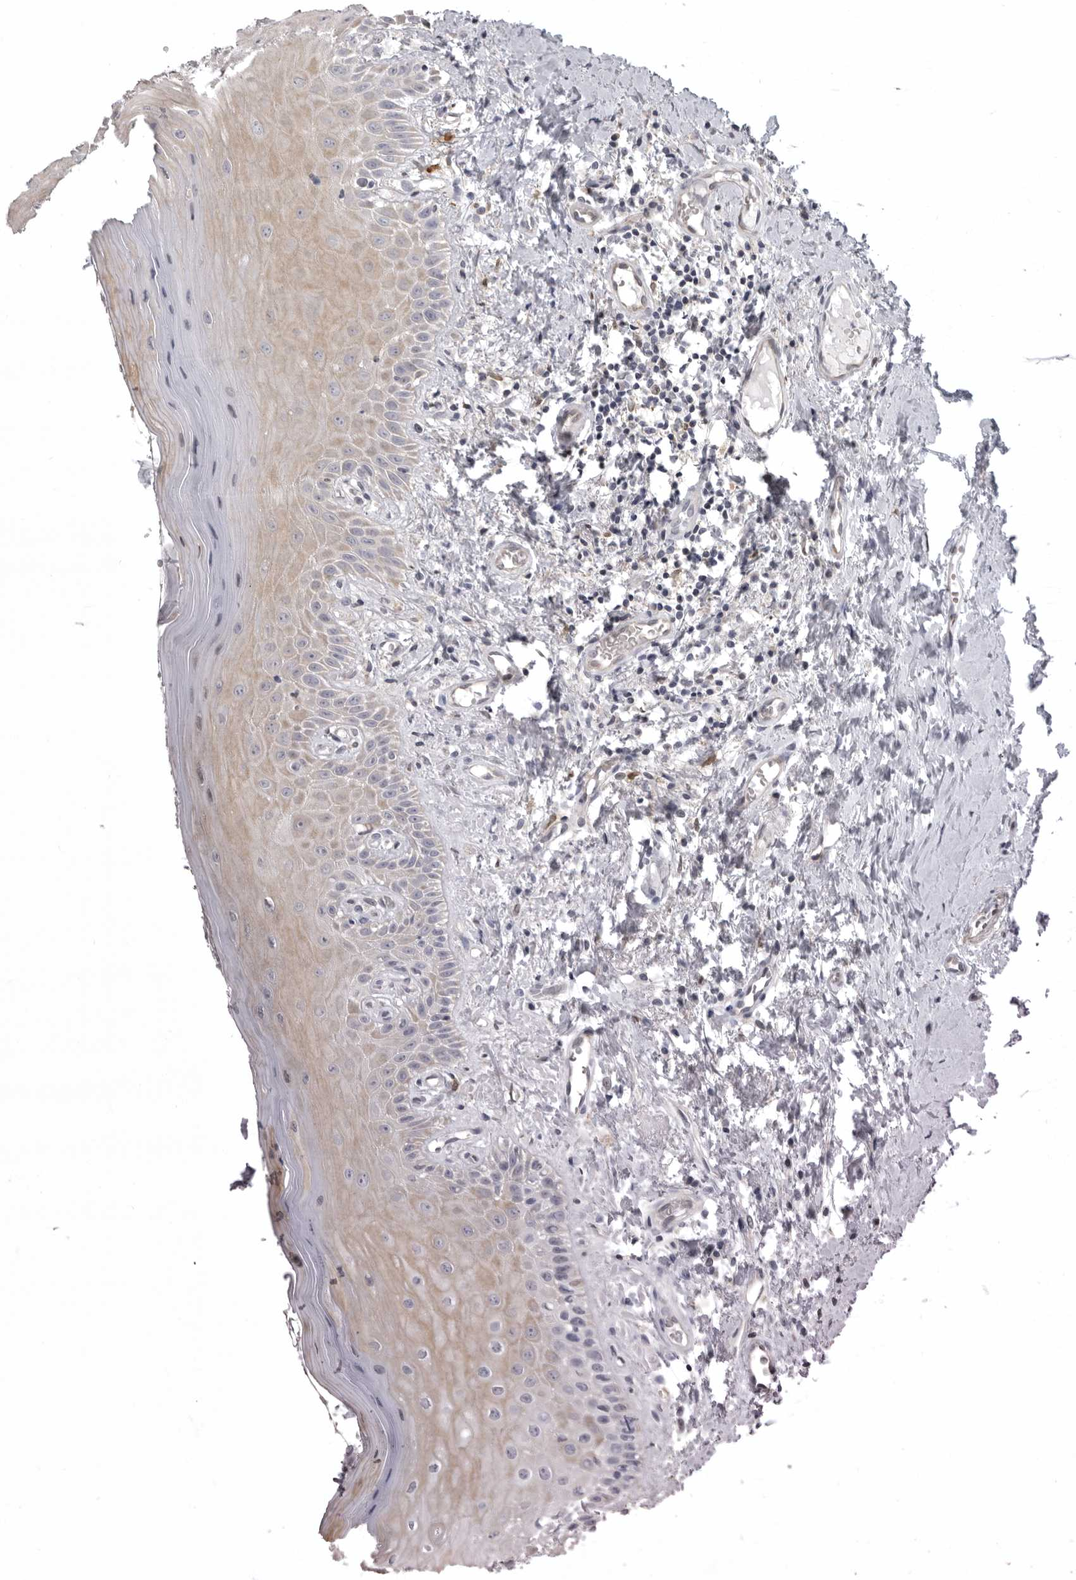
{"staining": {"intensity": "weak", "quantity": "<25%", "location": "cytoplasmic/membranous"}, "tissue": "oral mucosa", "cell_type": "Squamous epithelial cells", "image_type": "normal", "snomed": [{"axis": "morphology", "description": "Normal tissue, NOS"}, {"axis": "topography", "description": "Oral tissue"}], "caption": "Immunohistochemical staining of benign human oral mucosa exhibits no significant staining in squamous epithelial cells.", "gene": "NCEH1", "patient": {"sex": "male", "age": 66}}